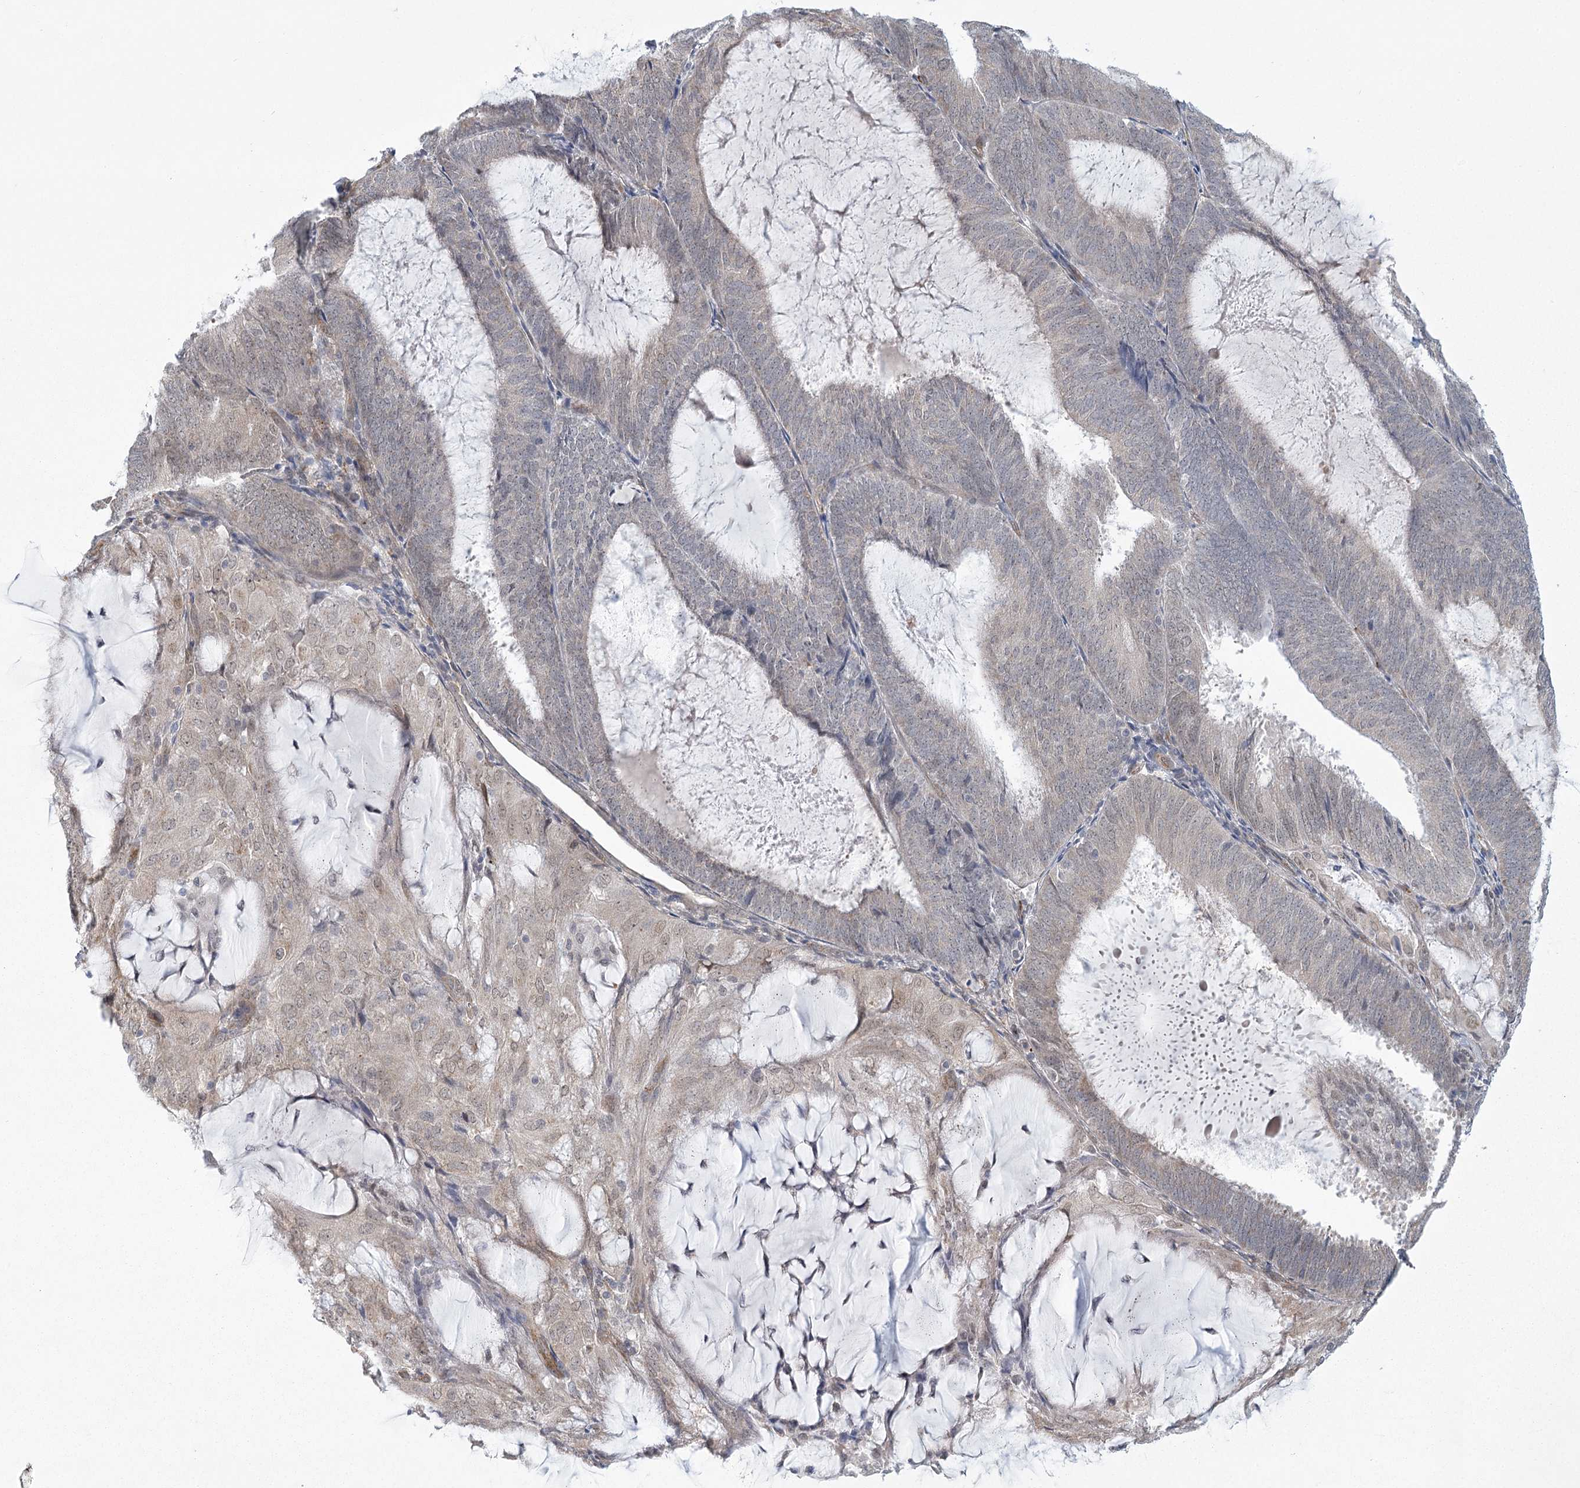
{"staining": {"intensity": "weak", "quantity": "<25%", "location": "nuclear"}, "tissue": "endometrial cancer", "cell_type": "Tumor cells", "image_type": "cancer", "snomed": [{"axis": "morphology", "description": "Adenocarcinoma, NOS"}, {"axis": "topography", "description": "Endometrium"}], "caption": "The histopathology image exhibits no significant positivity in tumor cells of endometrial cancer (adenocarcinoma). Brightfield microscopy of immunohistochemistry (IHC) stained with DAB (3,3'-diaminobenzidine) (brown) and hematoxylin (blue), captured at high magnification.", "gene": "MED28", "patient": {"sex": "female", "age": 81}}